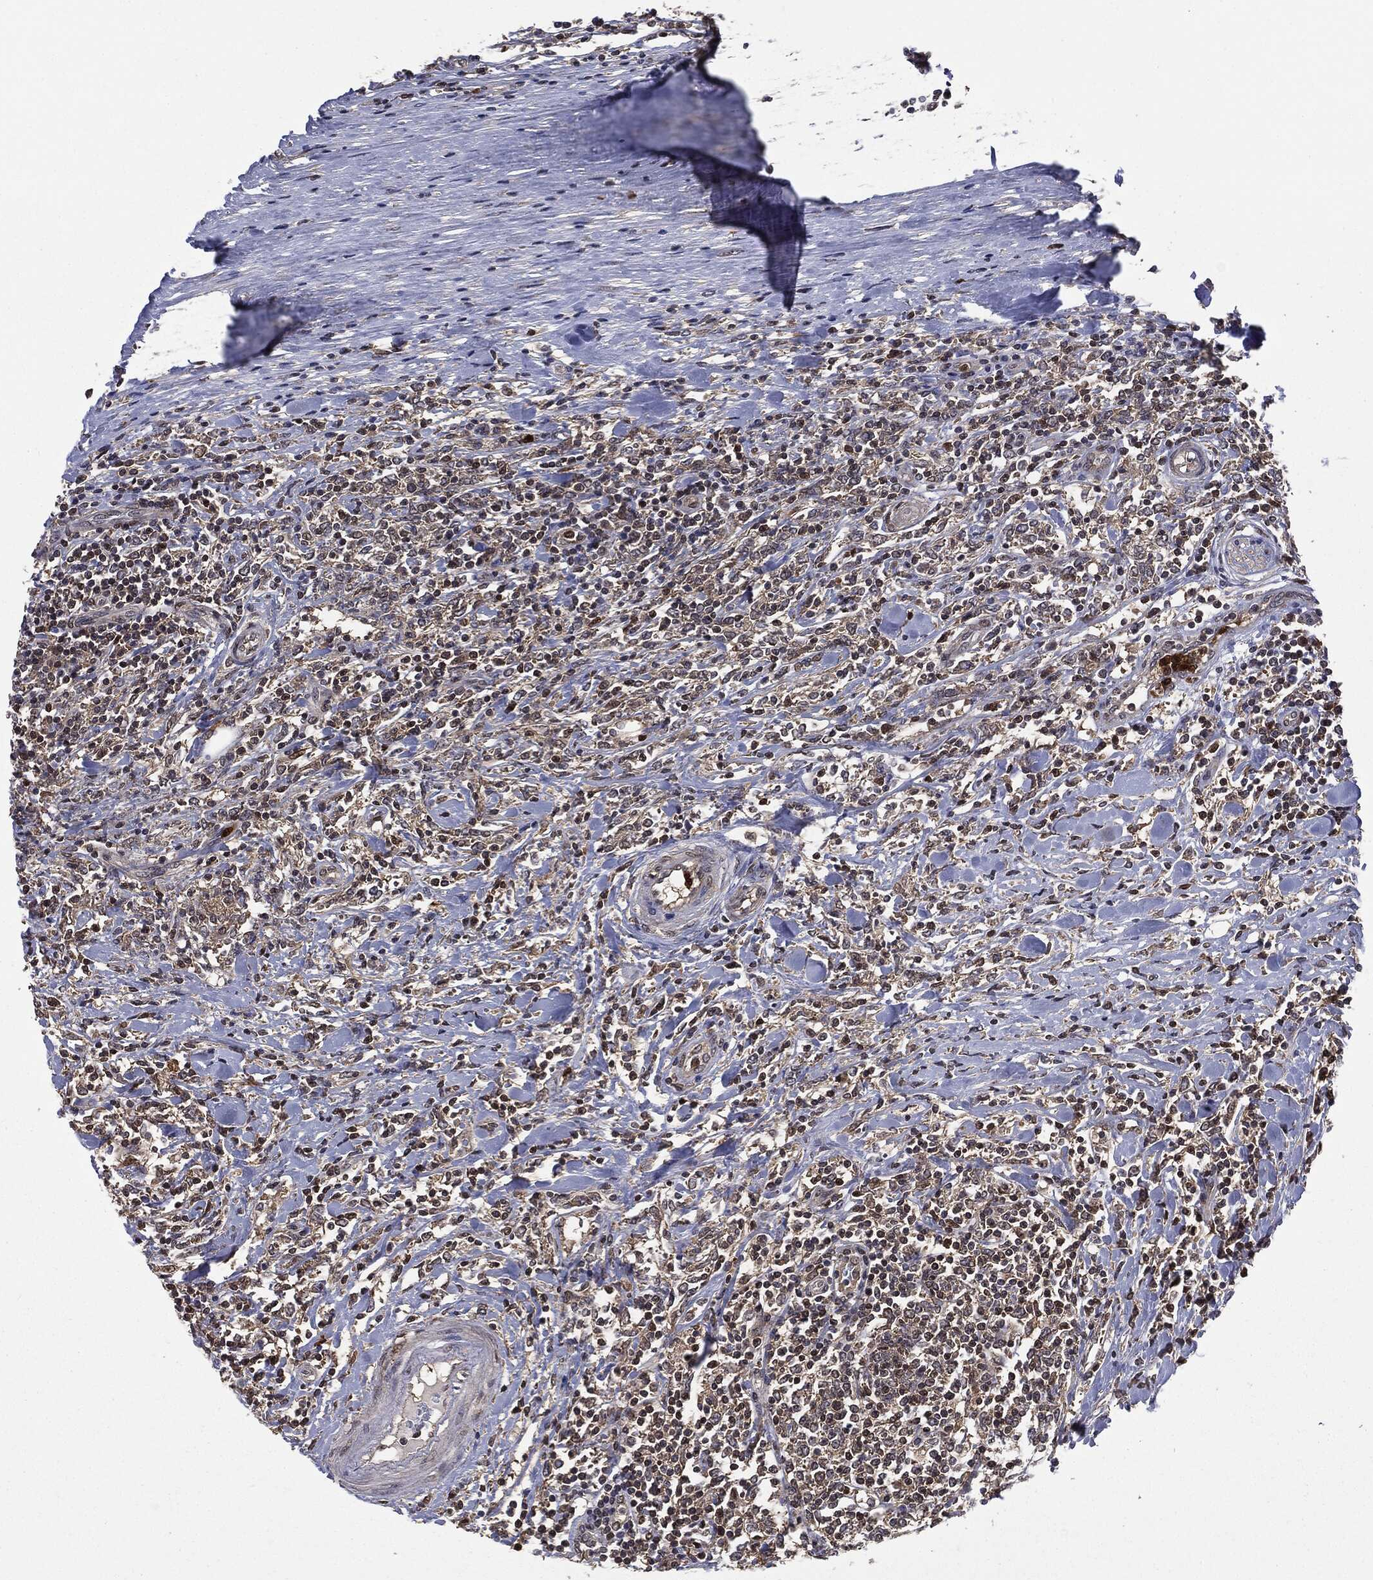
{"staining": {"intensity": "negative", "quantity": "none", "location": "none"}, "tissue": "lymphoma", "cell_type": "Tumor cells", "image_type": "cancer", "snomed": [{"axis": "morphology", "description": "Malignant lymphoma, non-Hodgkin's type, High grade"}, {"axis": "topography", "description": "Lymph node"}], "caption": "Protein analysis of high-grade malignant lymphoma, non-Hodgkin's type reveals no significant expression in tumor cells.", "gene": "GPI", "patient": {"sex": "female", "age": 84}}